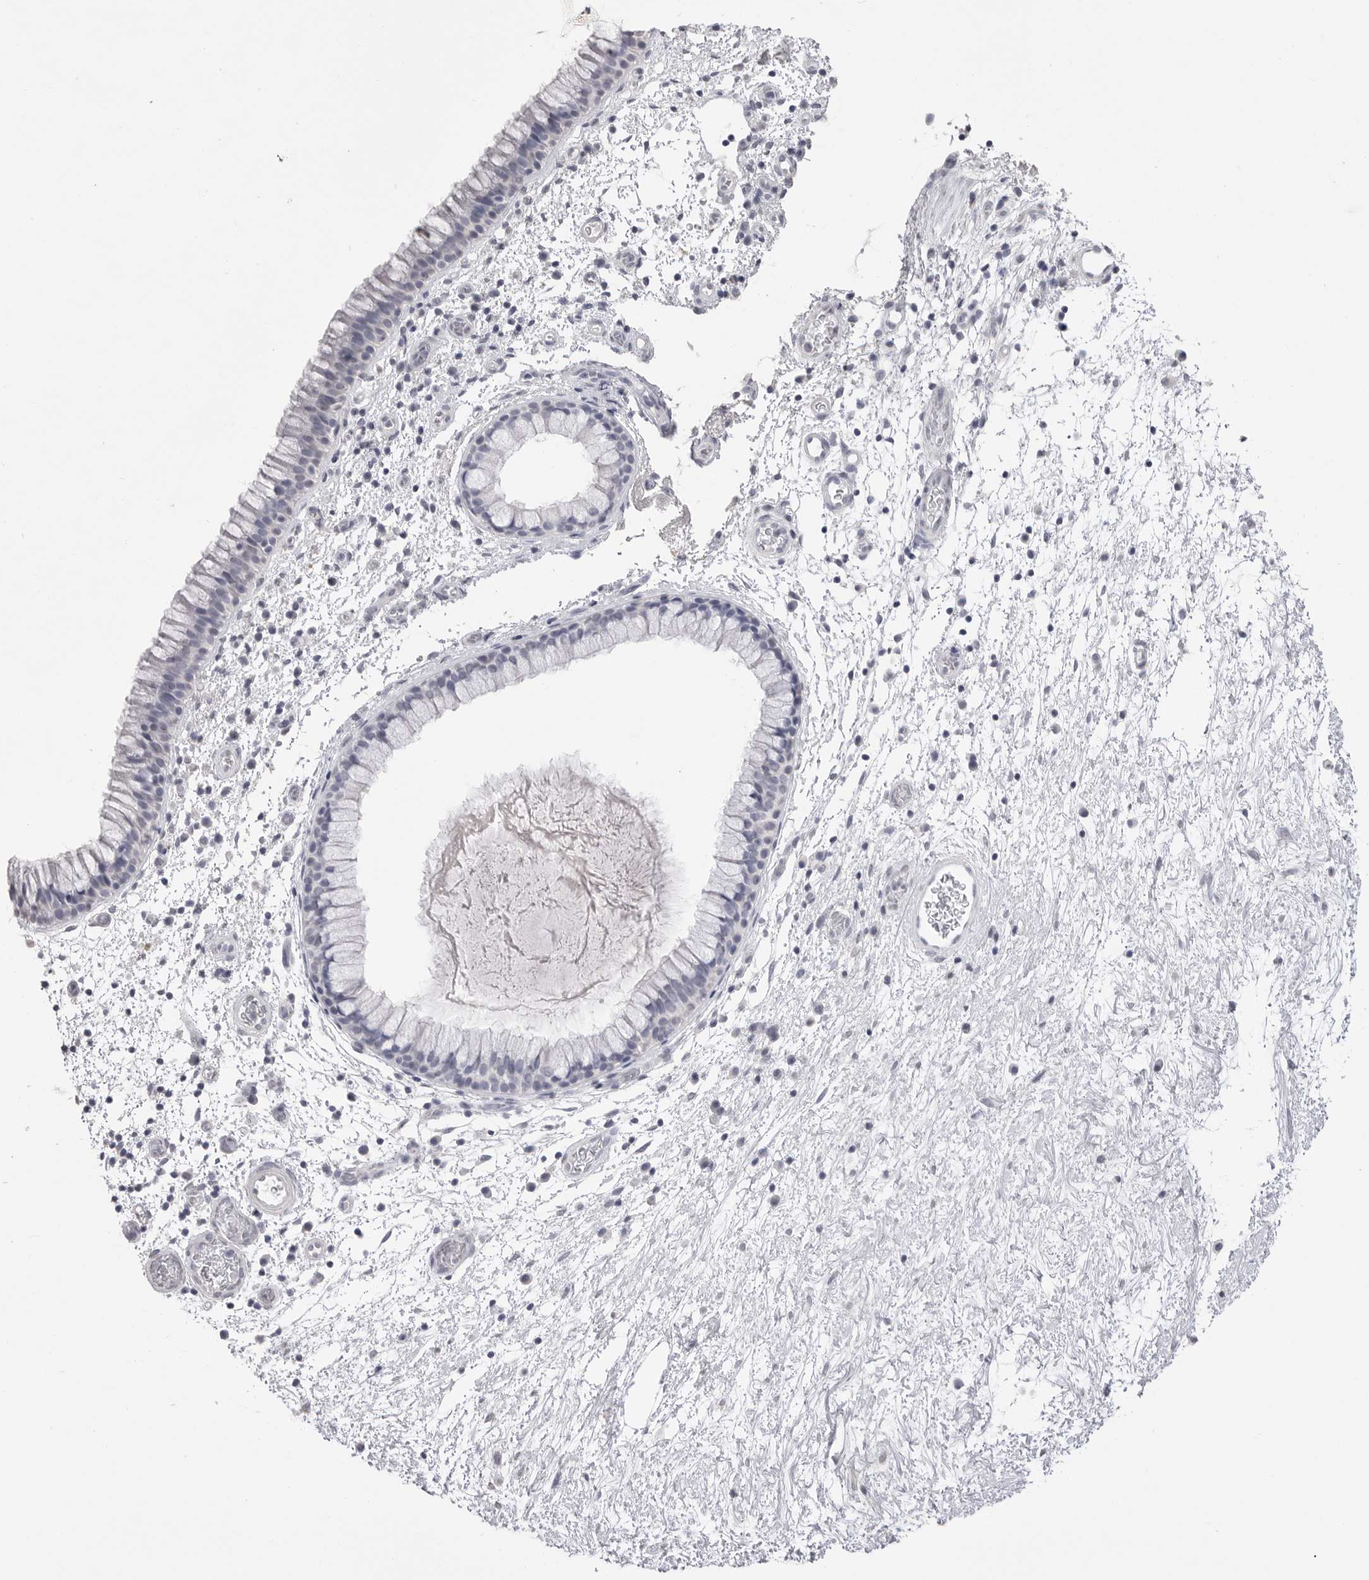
{"staining": {"intensity": "negative", "quantity": "none", "location": "none"}, "tissue": "nasopharynx", "cell_type": "Respiratory epithelial cells", "image_type": "normal", "snomed": [{"axis": "morphology", "description": "Normal tissue, NOS"}, {"axis": "morphology", "description": "Inflammation, NOS"}, {"axis": "topography", "description": "Nasopharynx"}], "caption": "Immunohistochemistry (IHC) histopathology image of unremarkable nasopharynx stained for a protein (brown), which shows no positivity in respiratory epithelial cells.", "gene": "ICAM5", "patient": {"sex": "male", "age": 48}}